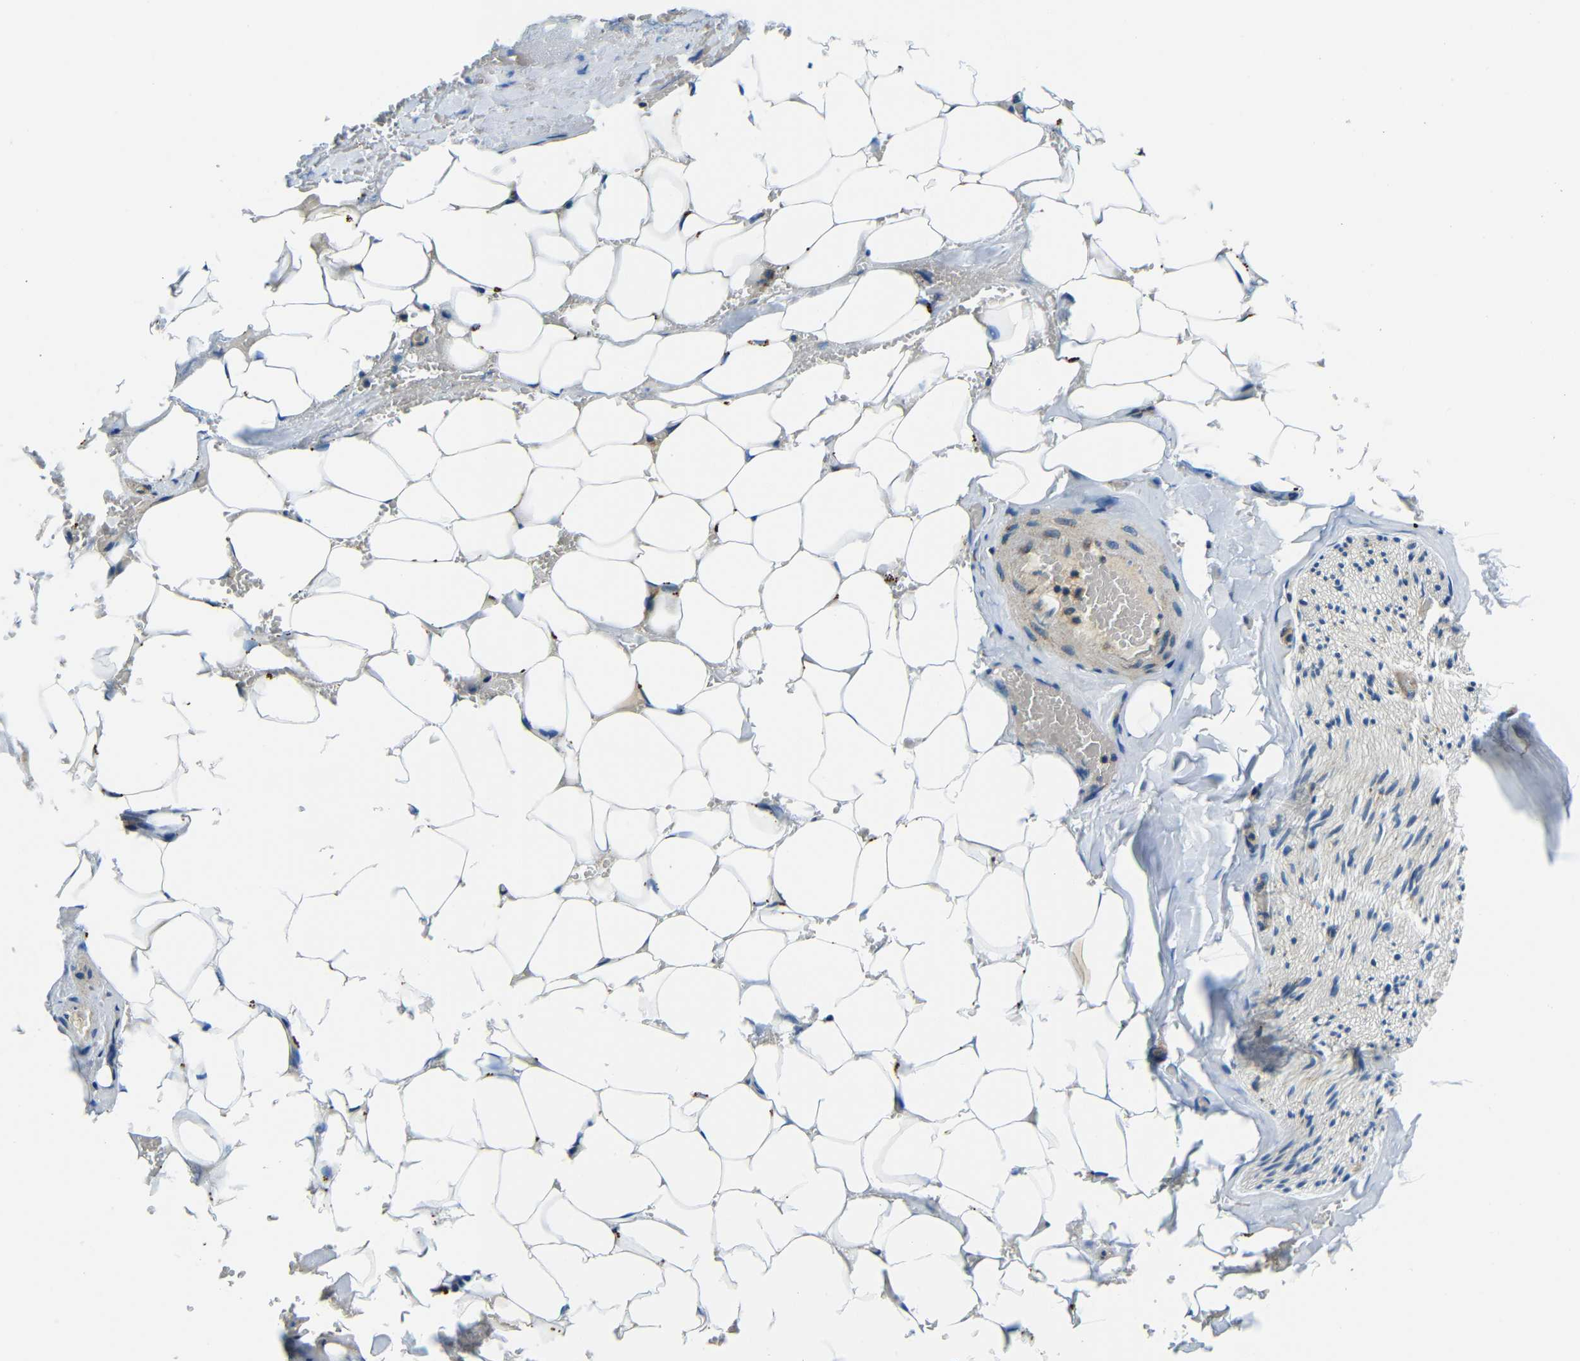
{"staining": {"intensity": "negative", "quantity": "none", "location": "none"}, "tissue": "adipose tissue", "cell_type": "Adipocytes", "image_type": "normal", "snomed": [{"axis": "morphology", "description": "Normal tissue, NOS"}, {"axis": "topography", "description": "Peripheral nerve tissue"}], "caption": "This is an immunohistochemistry image of normal human adipose tissue. There is no expression in adipocytes.", "gene": "USO1", "patient": {"sex": "male", "age": 70}}